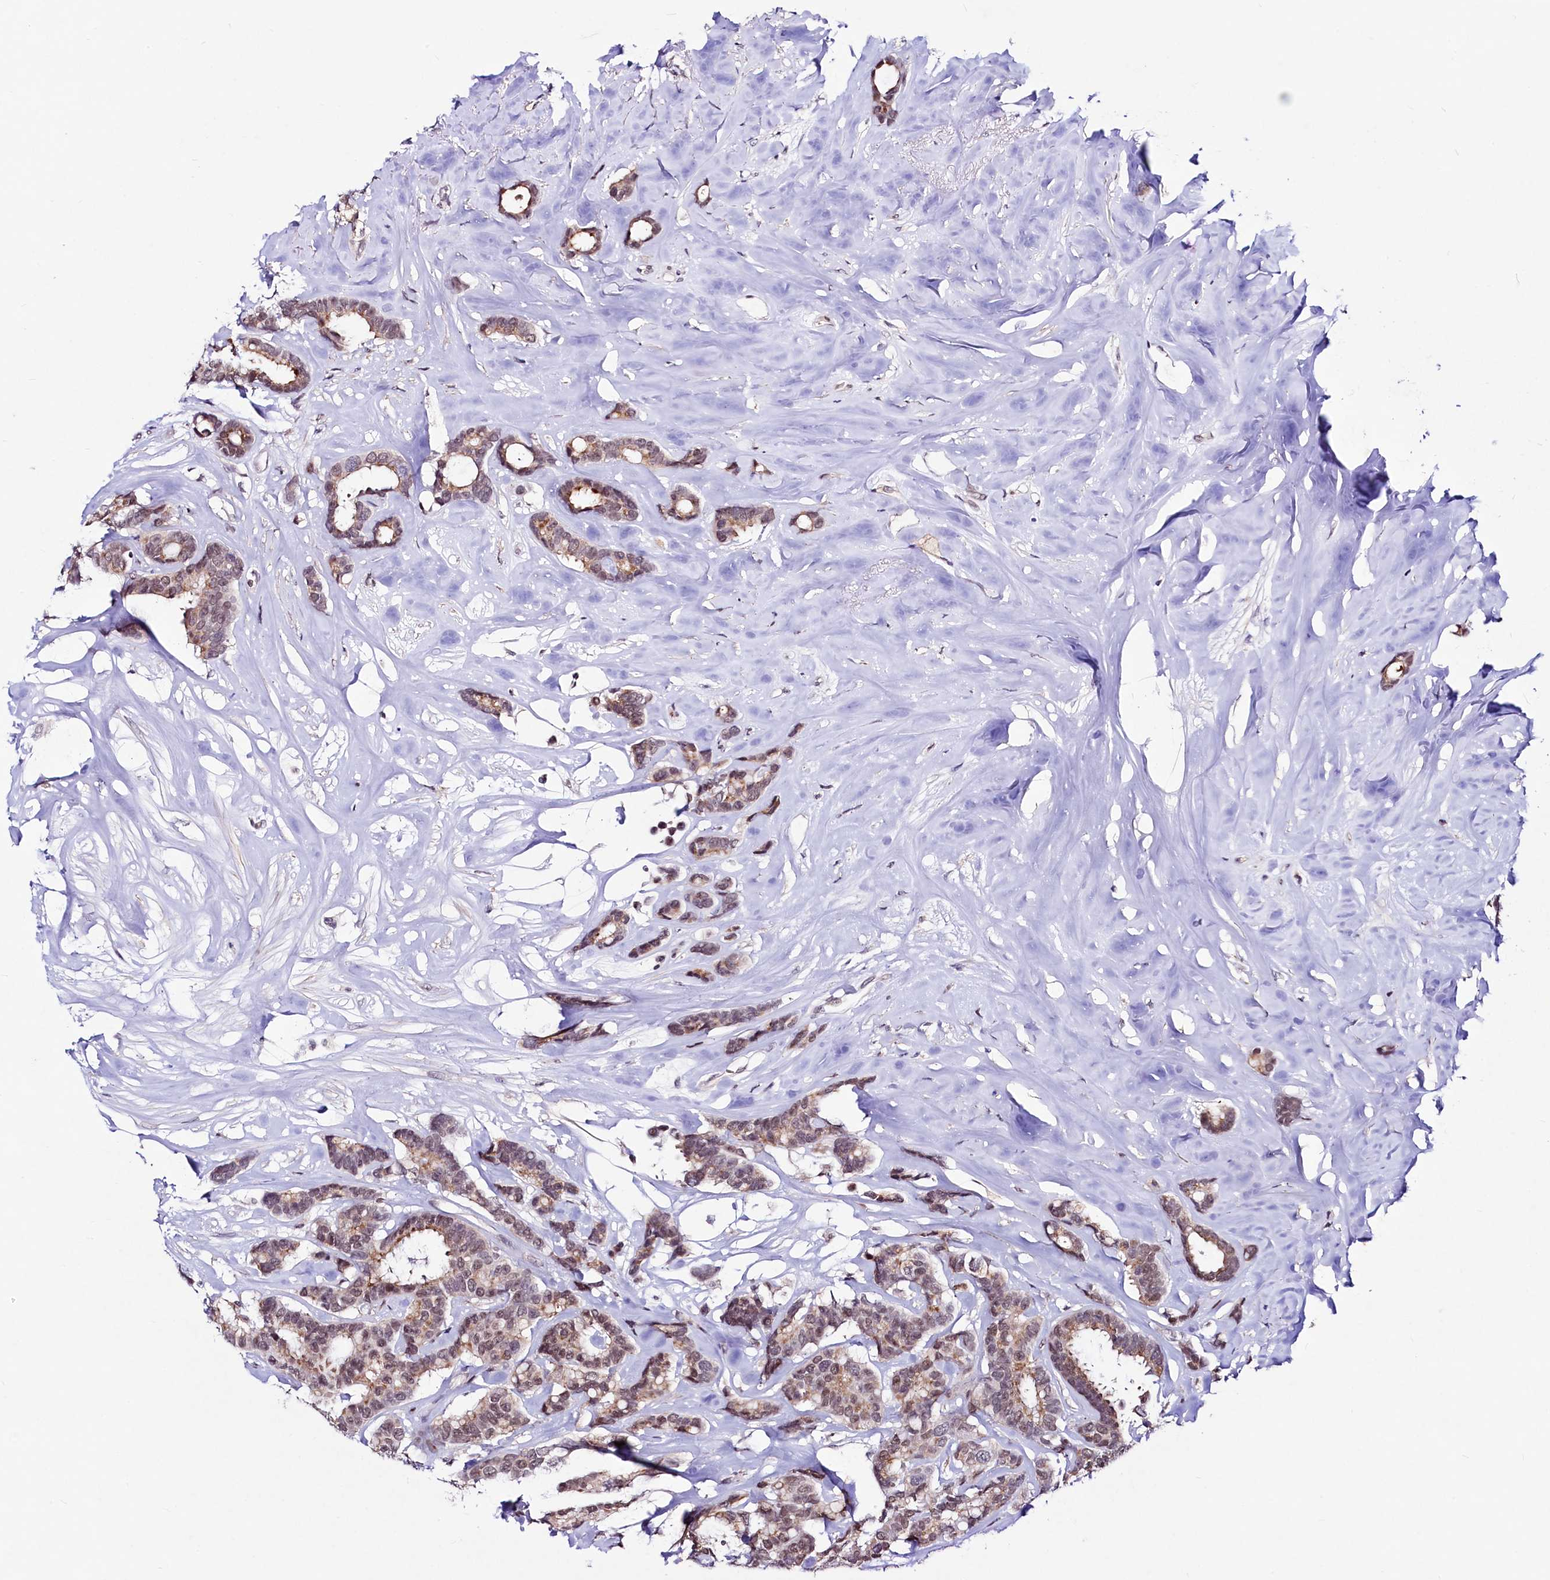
{"staining": {"intensity": "moderate", "quantity": "25%-75%", "location": "cytoplasmic/membranous,nuclear"}, "tissue": "breast cancer", "cell_type": "Tumor cells", "image_type": "cancer", "snomed": [{"axis": "morphology", "description": "Duct carcinoma"}, {"axis": "topography", "description": "Breast"}], "caption": "Breast cancer (infiltrating ductal carcinoma) was stained to show a protein in brown. There is medium levels of moderate cytoplasmic/membranous and nuclear positivity in about 25%-75% of tumor cells. The protein is stained brown, and the nuclei are stained in blue (DAB (3,3'-diaminobenzidine) IHC with brightfield microscopy, high magnification).", "gene": "LEUTX", "patient": {"sex": "female", "age": 87}}